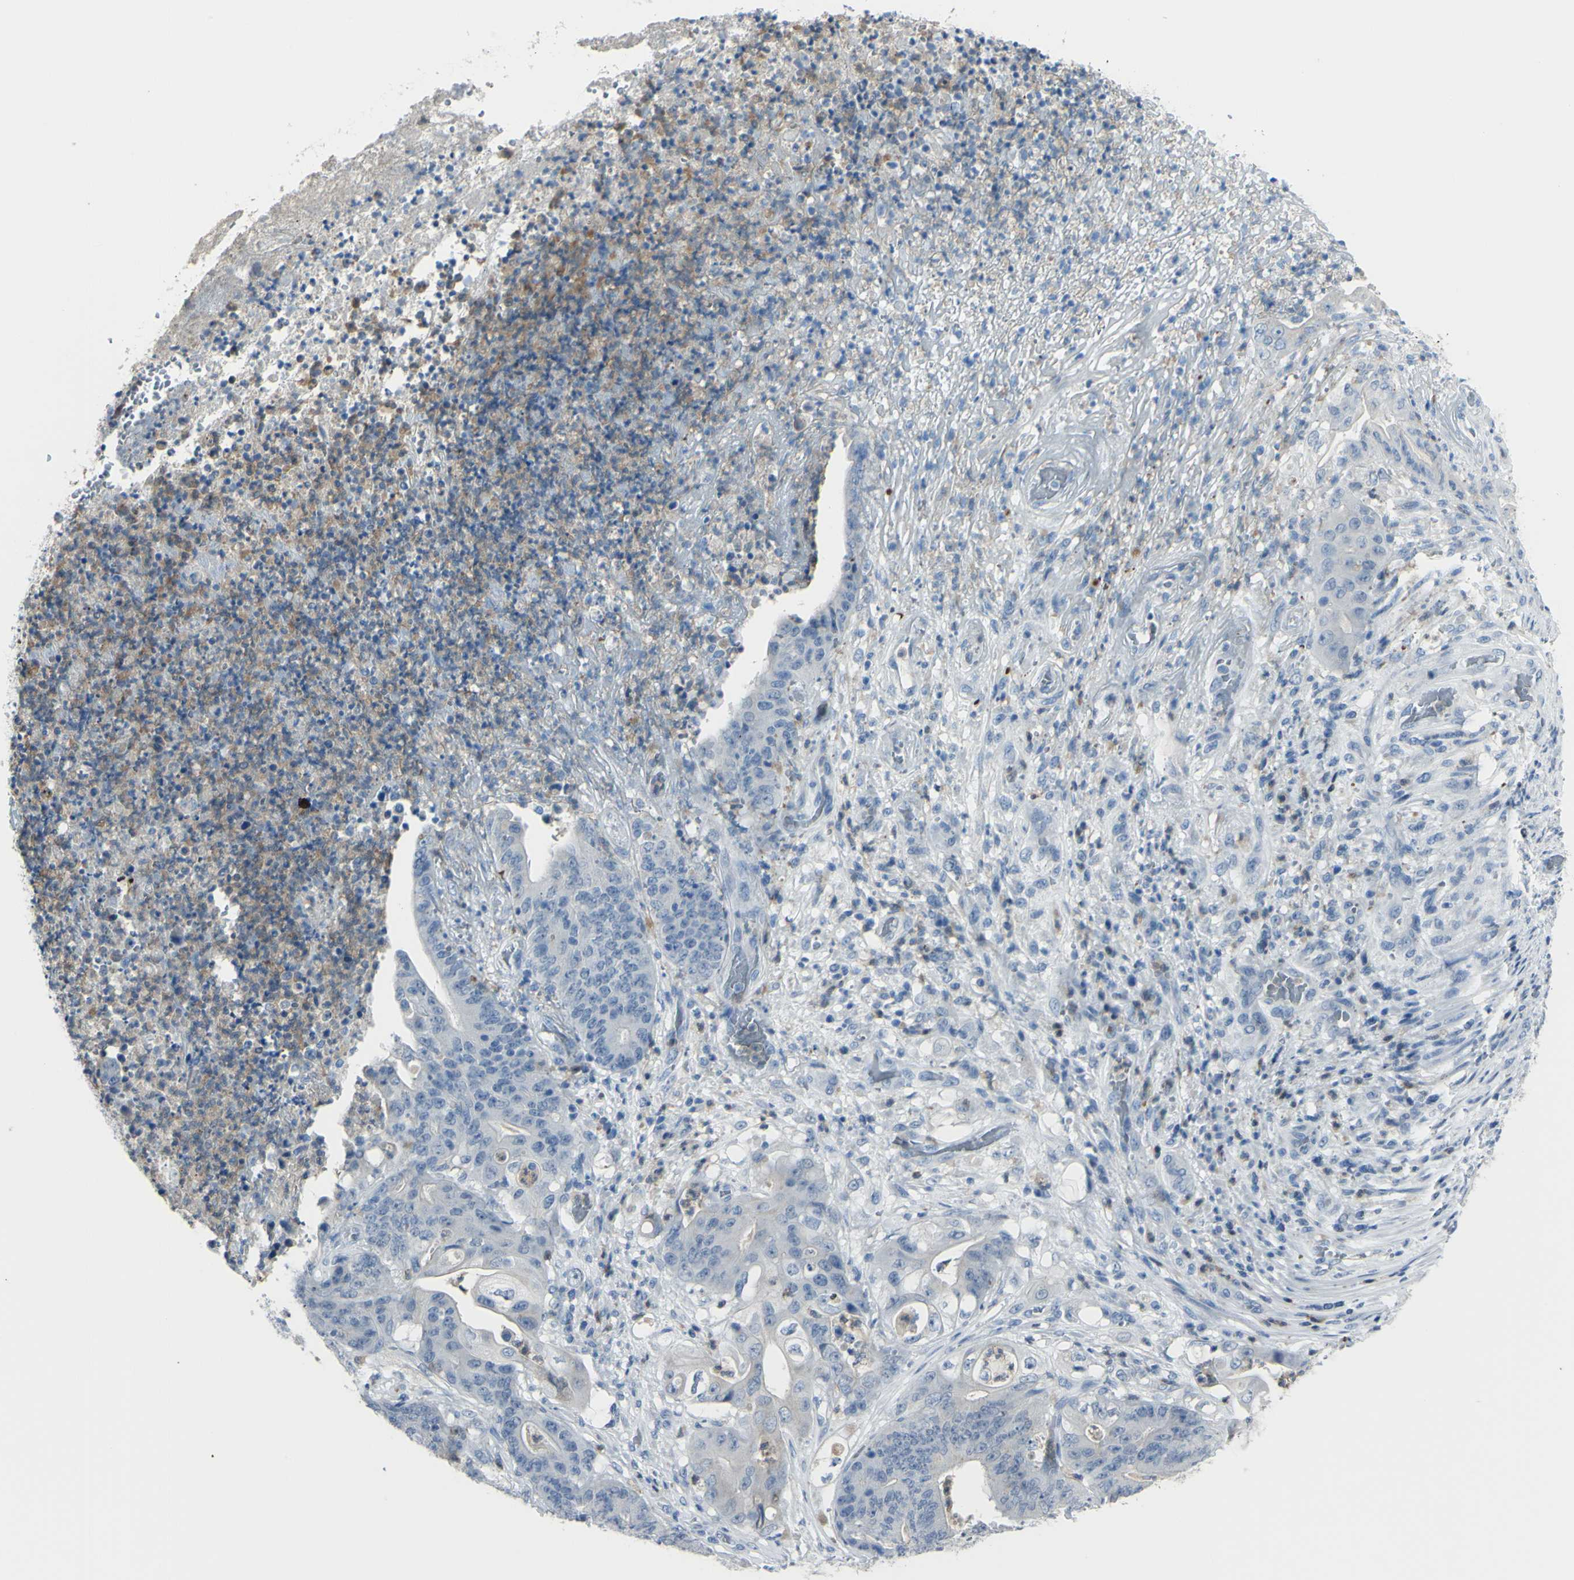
{"staining": {"intensity": "negative", "quantity": "none", "location": "none"}, "tissue": "stomach cancer", "cell_type": "Tumor cells", "image_type": "cancer", "snomed": [{"axis": "morphology", "description": "Adenocarcinoma, NOS"}, {"axis": "topography", "description": "Stomach"}], "caption": "Immunohistochemistry of human stomach adenocarcinoma displays no staining in tumor cells.", "gene": "ZNF557", "patient": {"sex": "female", "age": 73}}